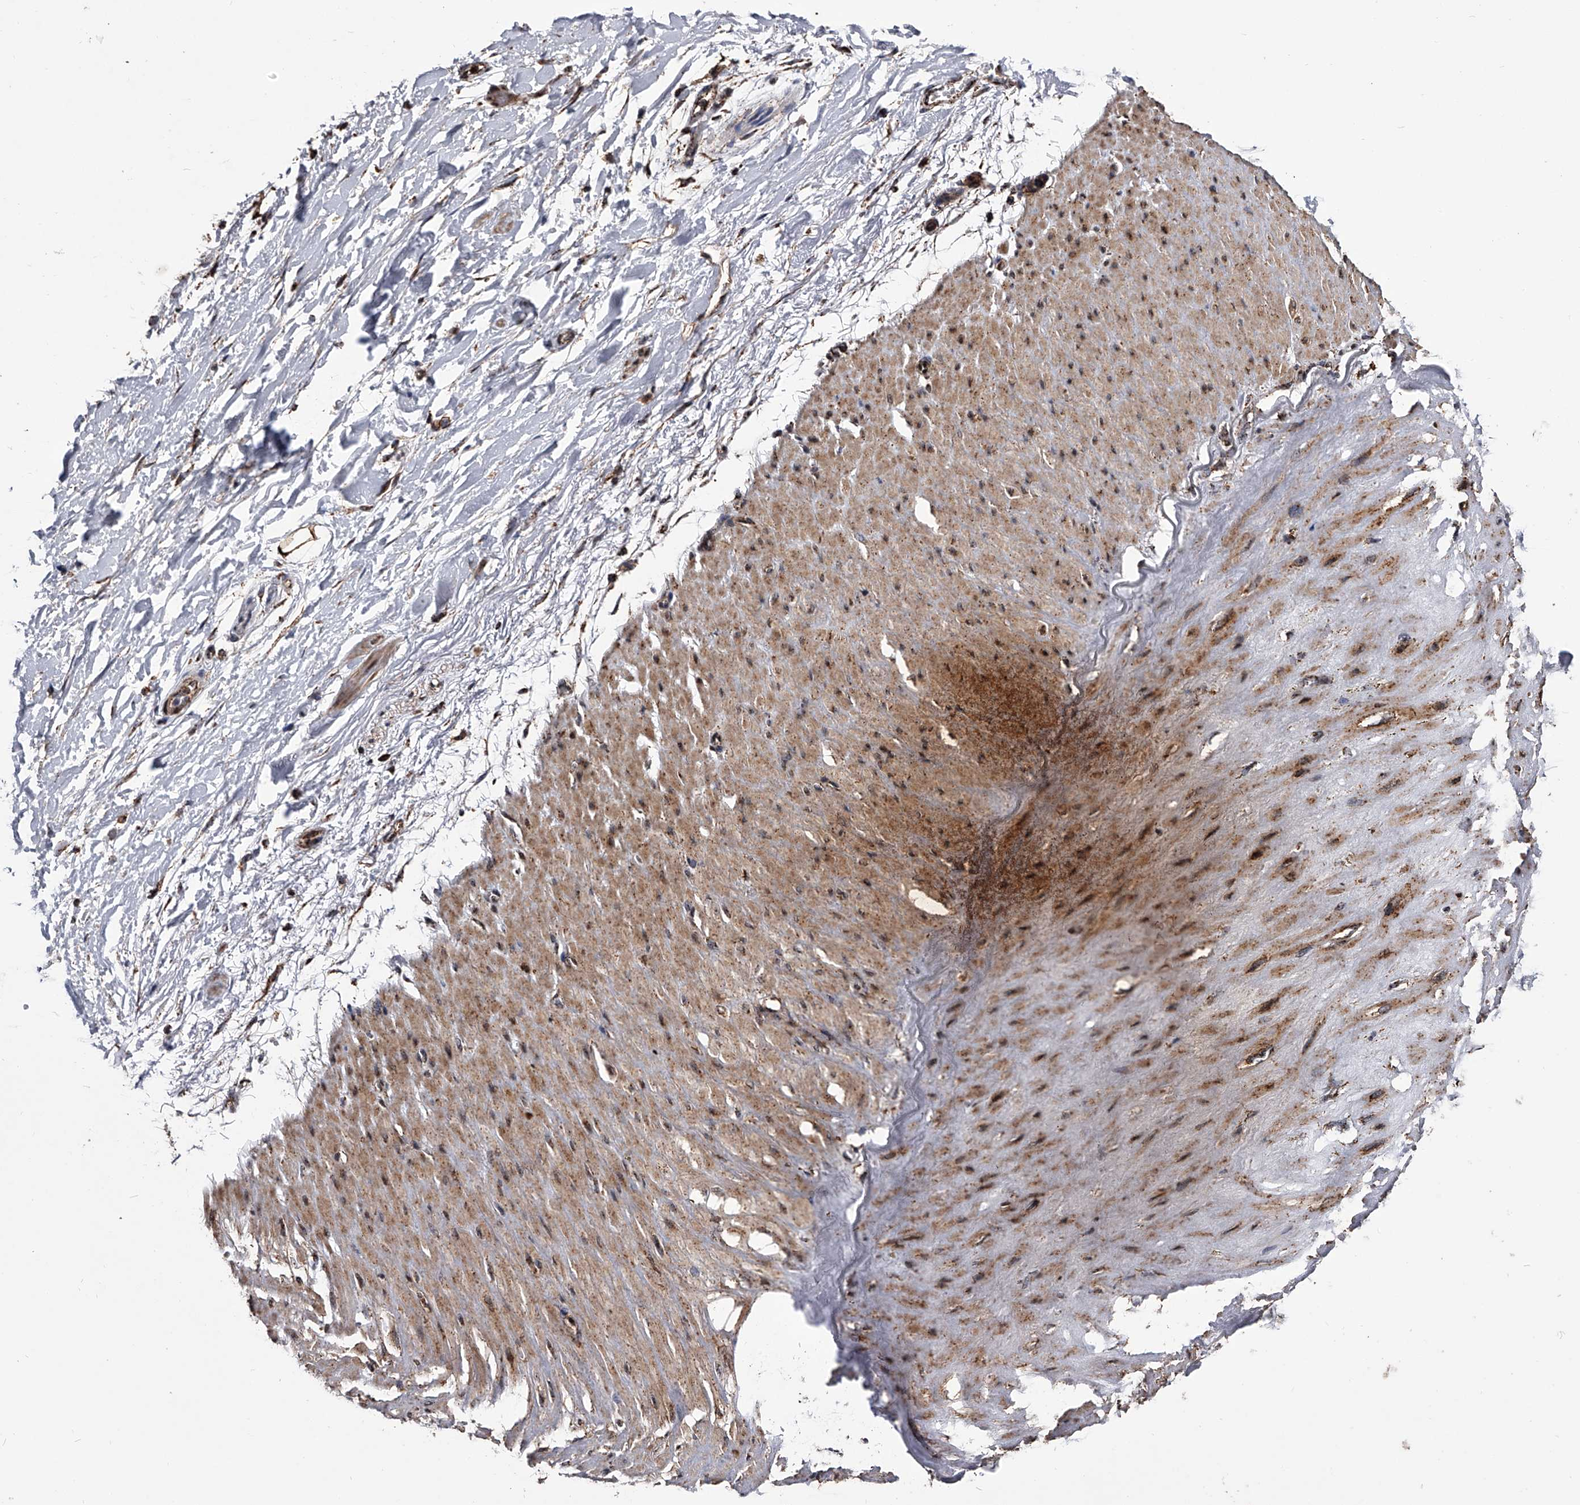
{"staining": {"intensity": "strong", "quantity": ">75%", "location": "cytoplasmic/membranous"}, "tissue": "adipose tissue", "cell_type": "Adipocytes", "image_type": "normal", "snomed": [{"axis": "morphology", "description": "Normal tissue, NOS"}, {"axis": "topography", "description": "Soft tissue"}], "caption": "This is a histology image of immunohistochemistry staining of benign adipose tissue, which shows strong staining in the cytoplasmic/membranous of adipocytes.", "gene": "SMPDL3A", "patient": {"sex": "male", "age": 72}}